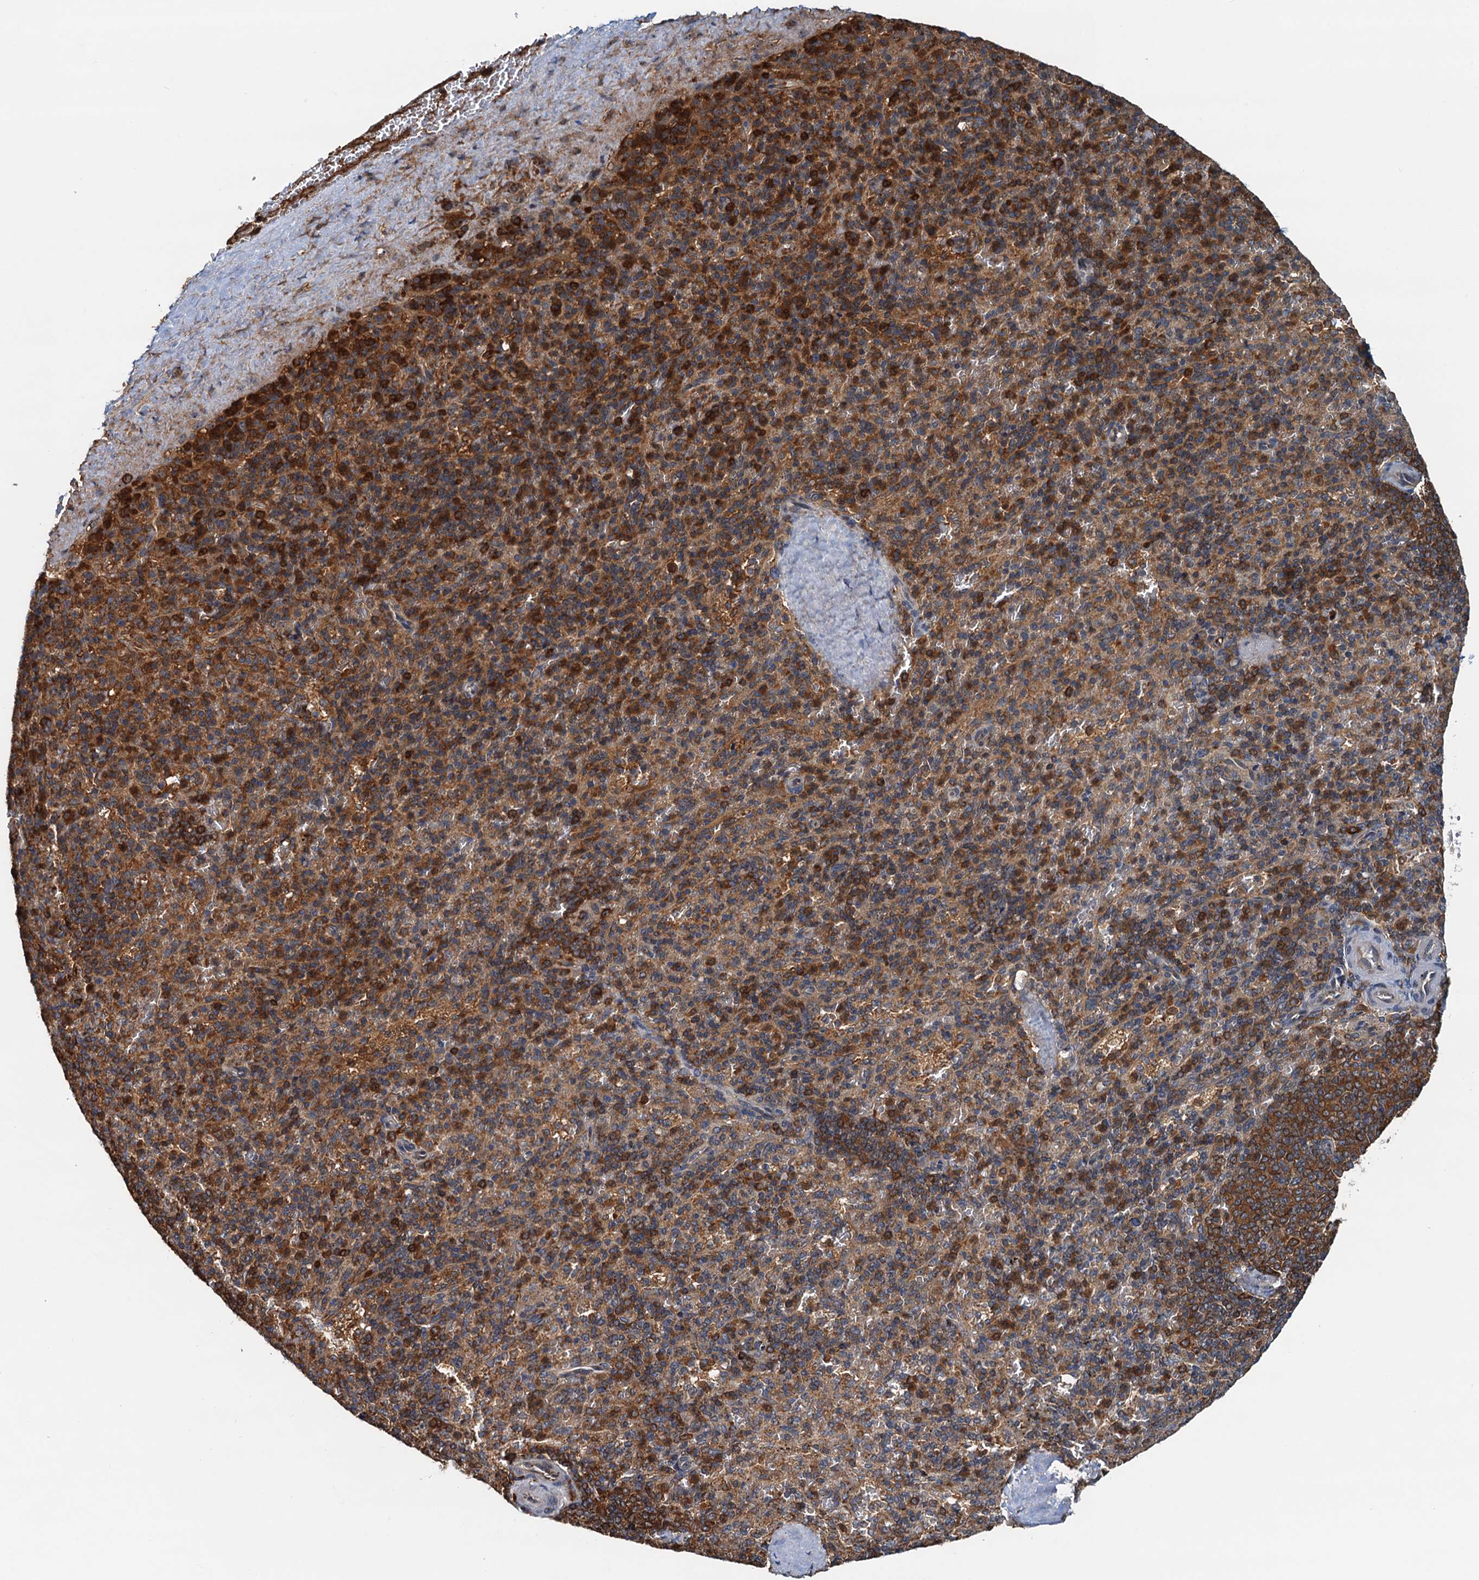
{"staining": {"intensity": "strong", "quantity": "25%-75%", "location": "cytoplasmic/membranous"}, "tissue": "spleen", "cell_type": "Cells in red pulp", "image_type": "normal", "snomed": [{"axis": "morphology", "description": "Normal tissue, NOS"}, {"axis": "topography", "description": "Spleen"}], "caption": "Human spleen stained for a protein (brown) reveals strong cytoplasmic/membranous positive positivity in approximately 25%-75% of cells in red pulp.", "gene": "USP6NL", "patient": {"sex": "male", "age": 82}}